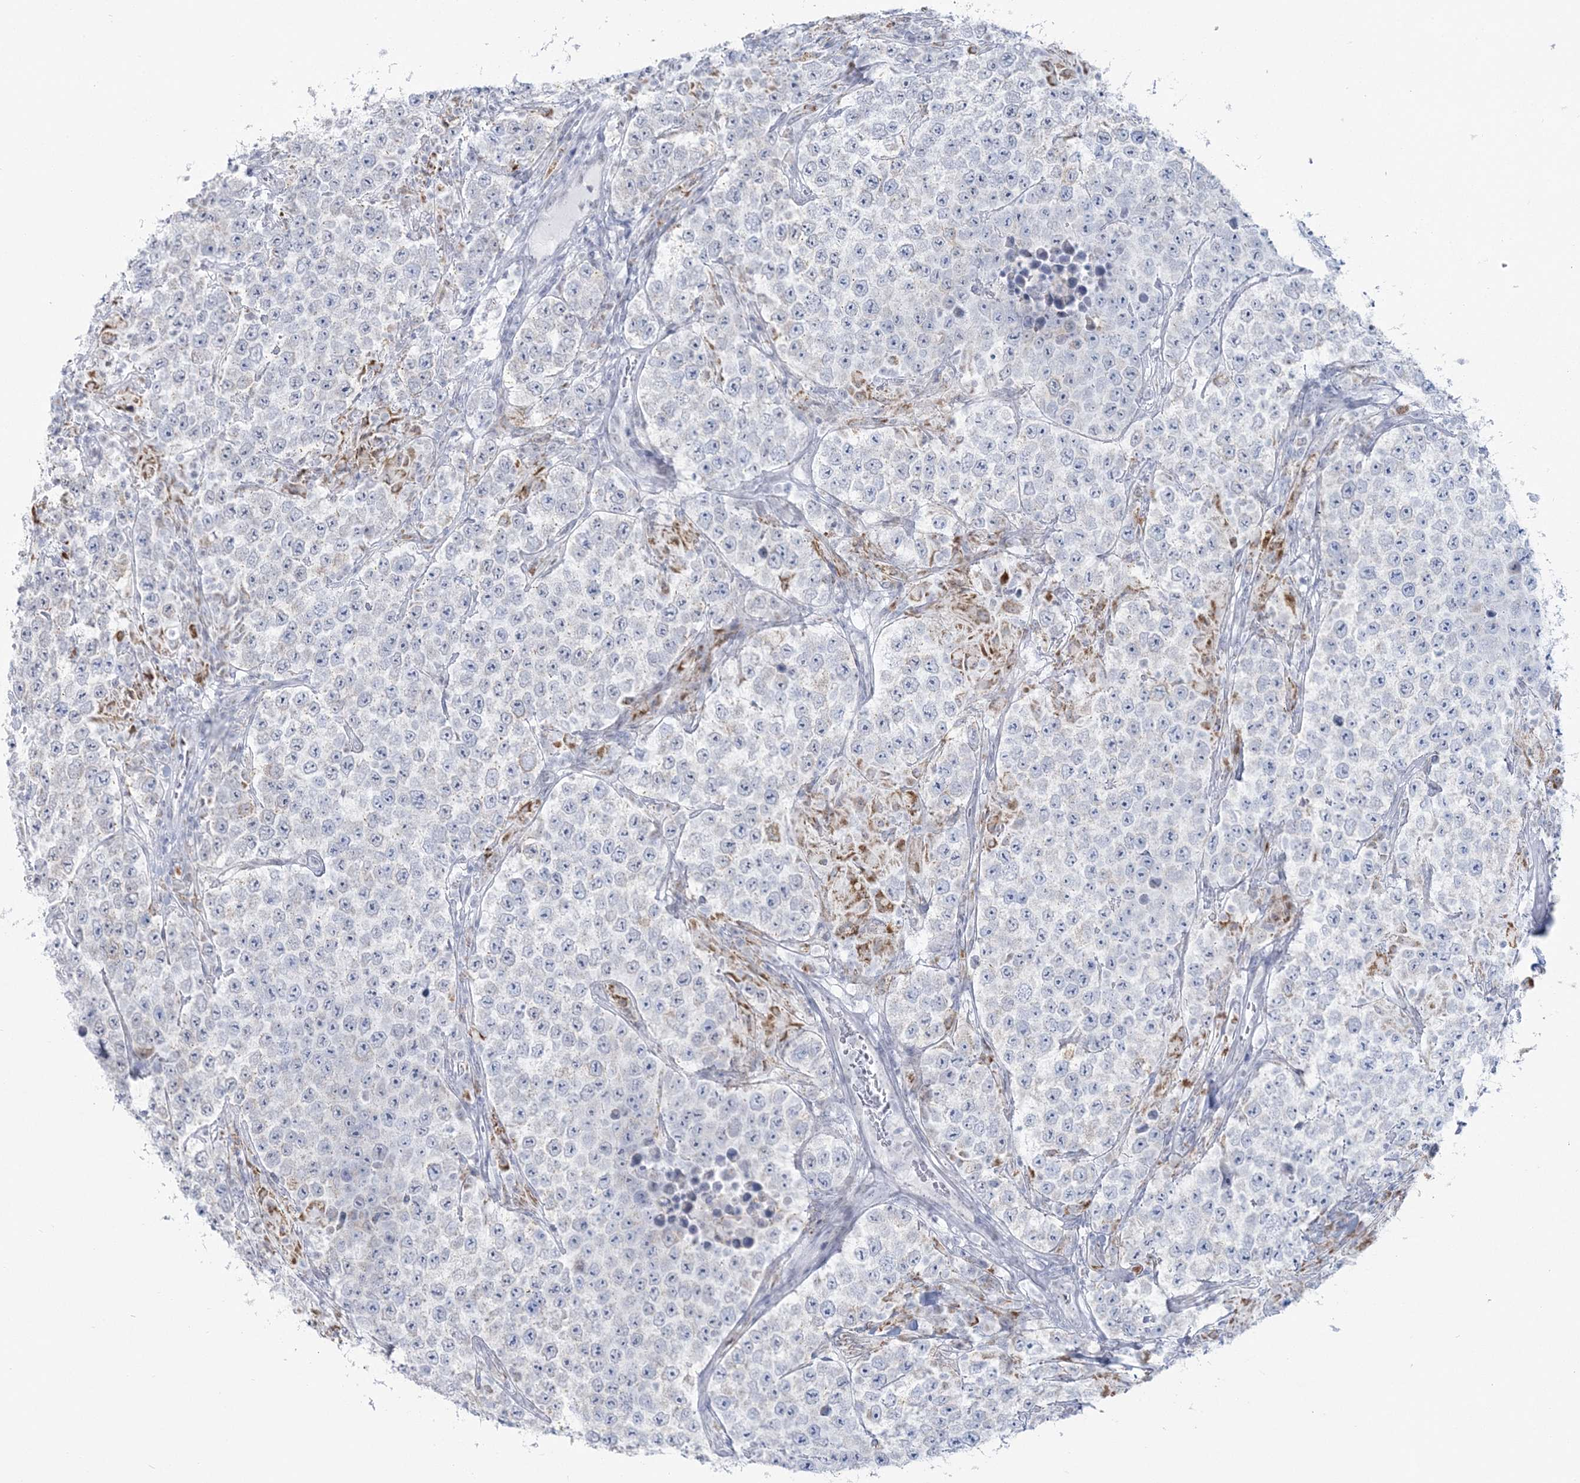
{"staining": {"intensity": "negative", "quantity": "none", "location": "none"}, "tissue": "testis cancer", "cell_type": "Tumor cells", "image_type": "cancer", "snomed": [{"axis": "morphology", "description": "Normal tissue, NOS"}, {"axis": "morphology", "description": "Urothelial carcinoma, High grade"}, {"axis": "morphology", "description": "Seminoma, NOS"}, {"axis": "morphology", "description": "Carcinoma, Embryonal, NOS"}, {"axis": "topography", "description": "Urinary bladder"}, {"axis": "topography", "description": "Testis"}], "caption": "Protein analysis of testis cancer (high-grade urothelial carcinoma) displays no significant positivity in tumor cells.", "gene": "ZNF843", "patient": {"sex": "male", "age": 41}}